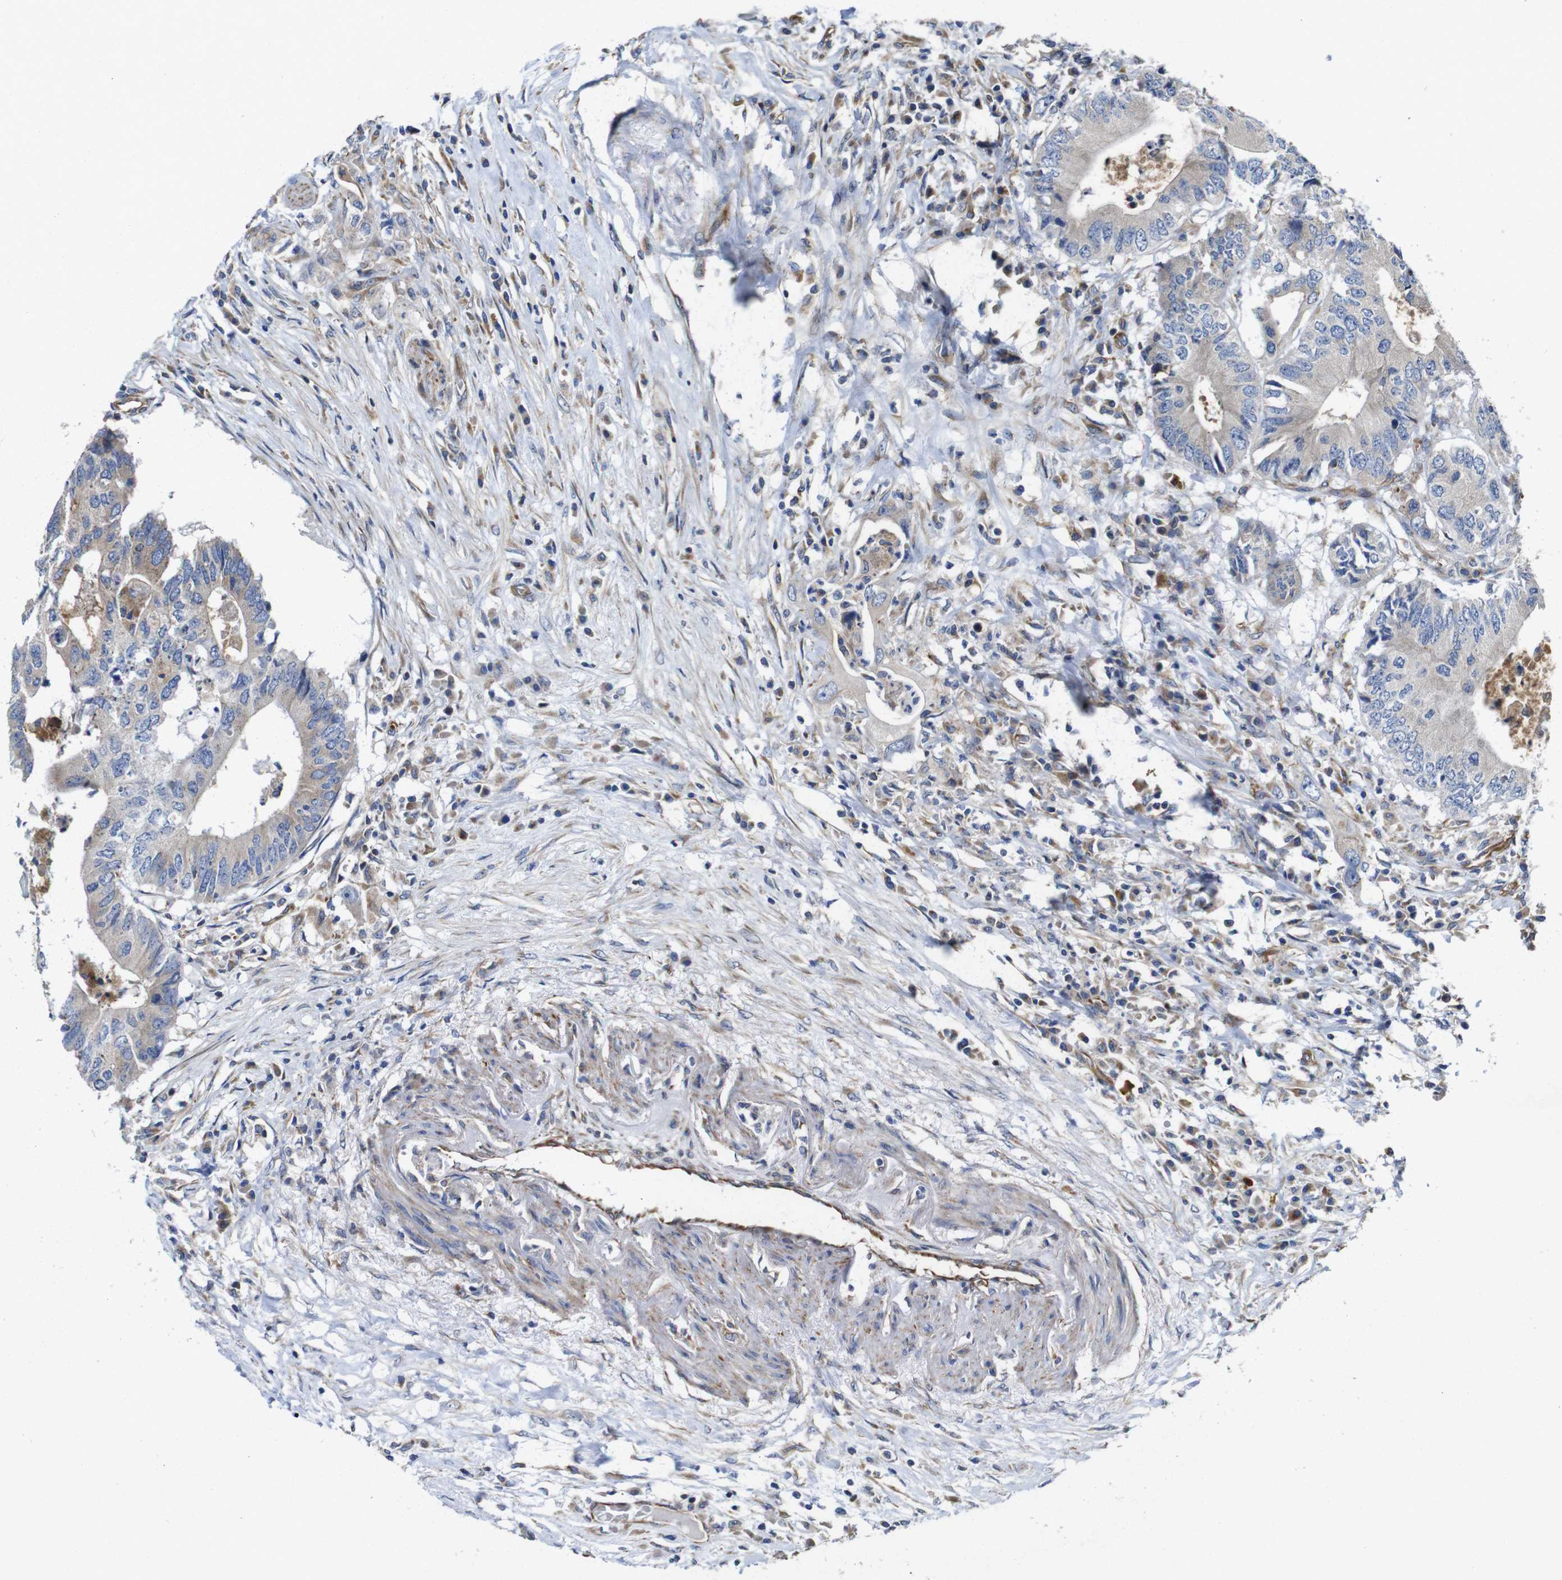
{"staining": {"intensity": "weak", "quantity": "<25%", "location": "cytoplasmic/membranous"}, "tissue": "colorectal cancer", "cell_type": "Tumor cells", "image_type": "cancer", "snomed": [{"axis": "morphology", "description": "Adenocarcinoma, NOS"}, {"axis": "topography", "description": "Colon"}], "caption": "An immunohistochemistry image of colorectal adenocarcinoma is shown. There is no staining in tumor cells of colorectal adenocarcinoma.", "gene": "POMK", "patient": {"sex": "male", "age": 71}}